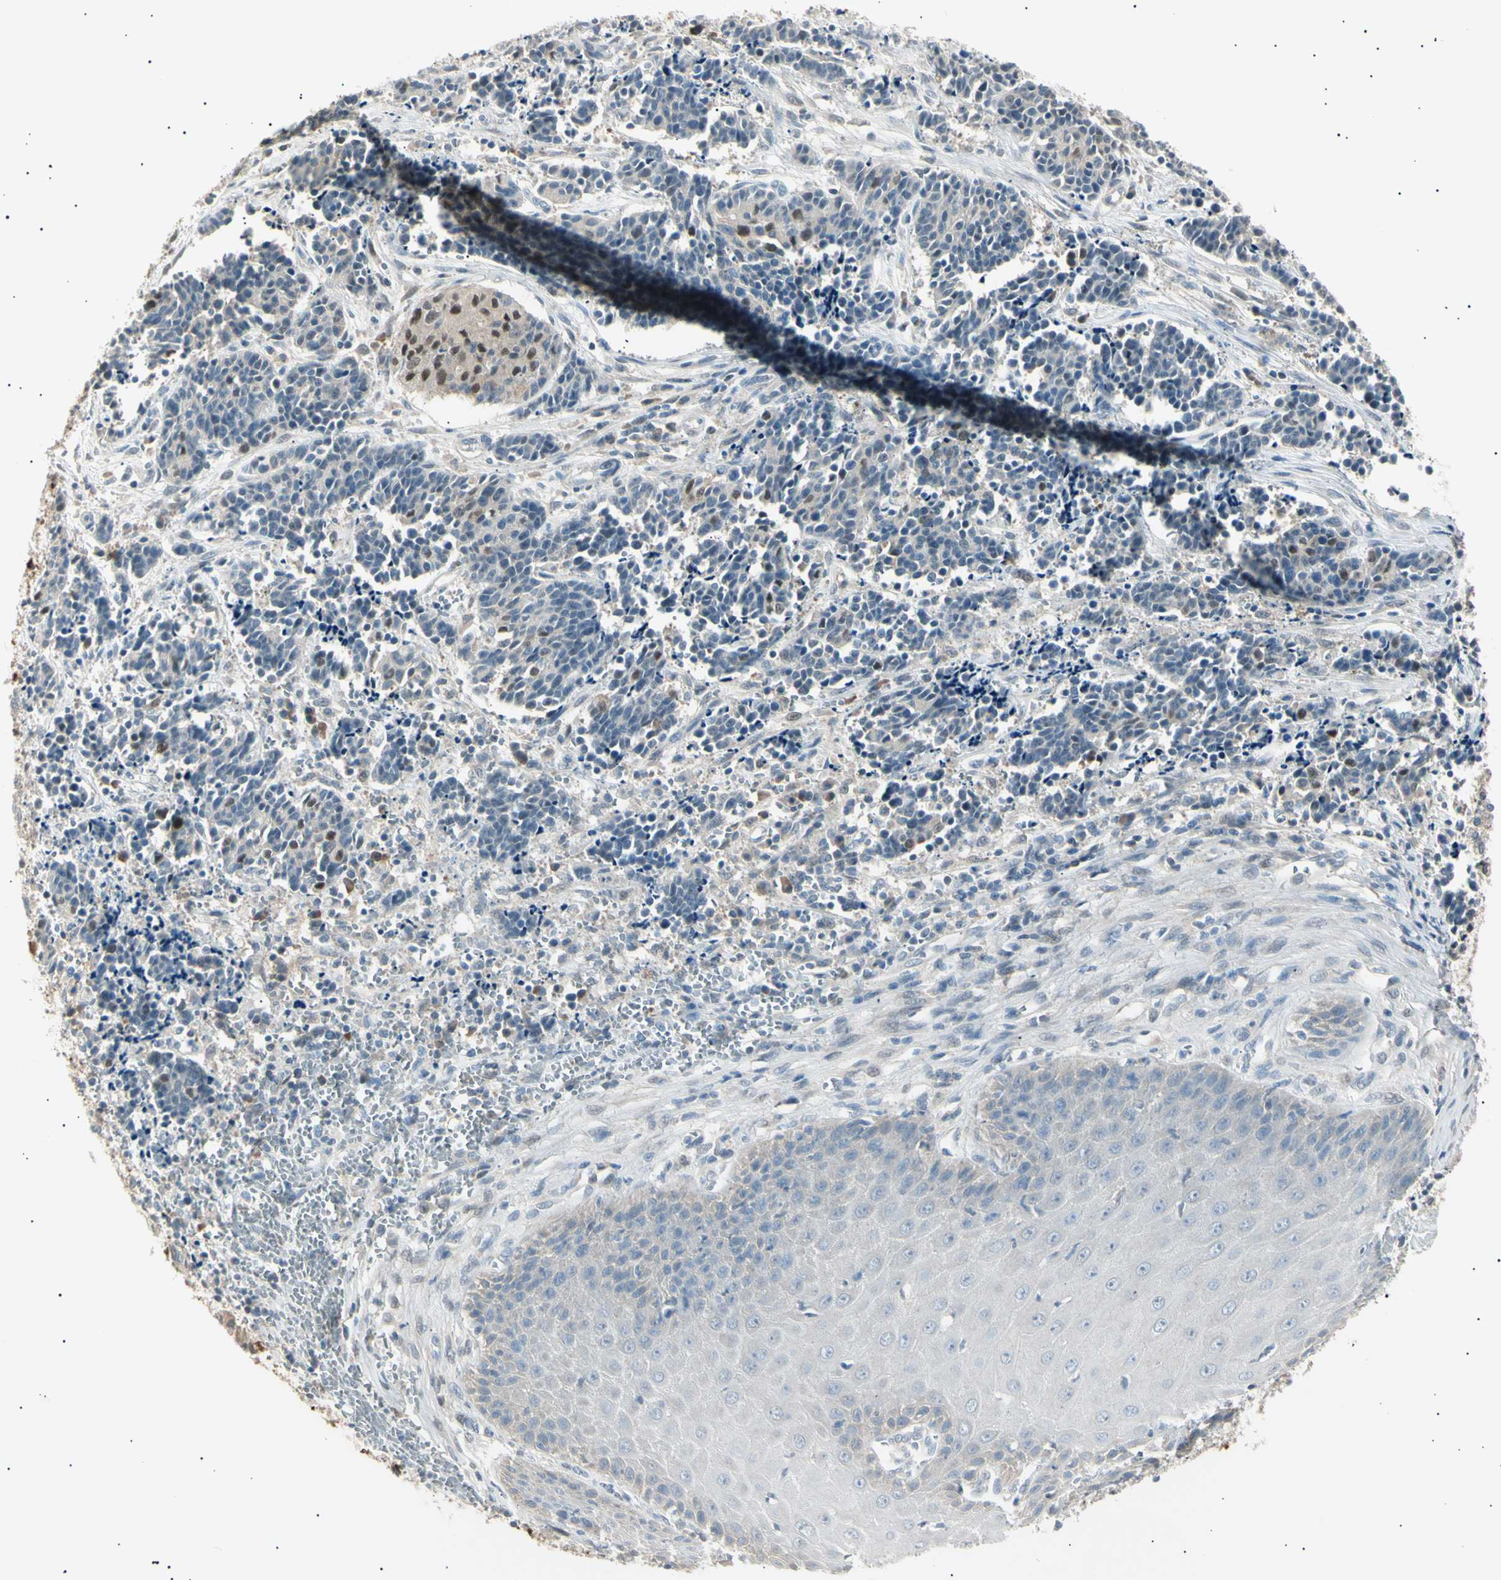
{"staining": {"intensity": "weak", "quantity": "<25%", "location": "cytoplasmic/membranous"}, "tissue": "cervical cancer", "cell_type": "Tumor cells", "image_type": "cancer", "snomed": [{"axis": "morphology", "description": "Squamous cell carcinoma, NOS"}, {"axis": "topography", "description": "Cervix"}], "caption": "High magnification brightfield microscopy of cervical cancer stained with DAB (3,3'-diaminobenzidine) (brown) and counterstained with hematoxylin (blue): tumor cells show no significant expression. Brightfield microscopy of immunohistochemistry stained with DAB (3,3'-diaminobenzidine) (brown) and hematoxylin (blue), captured at high magnification.", "gene": "LHPP", "patient": {"sex": "female", "age": 35}}